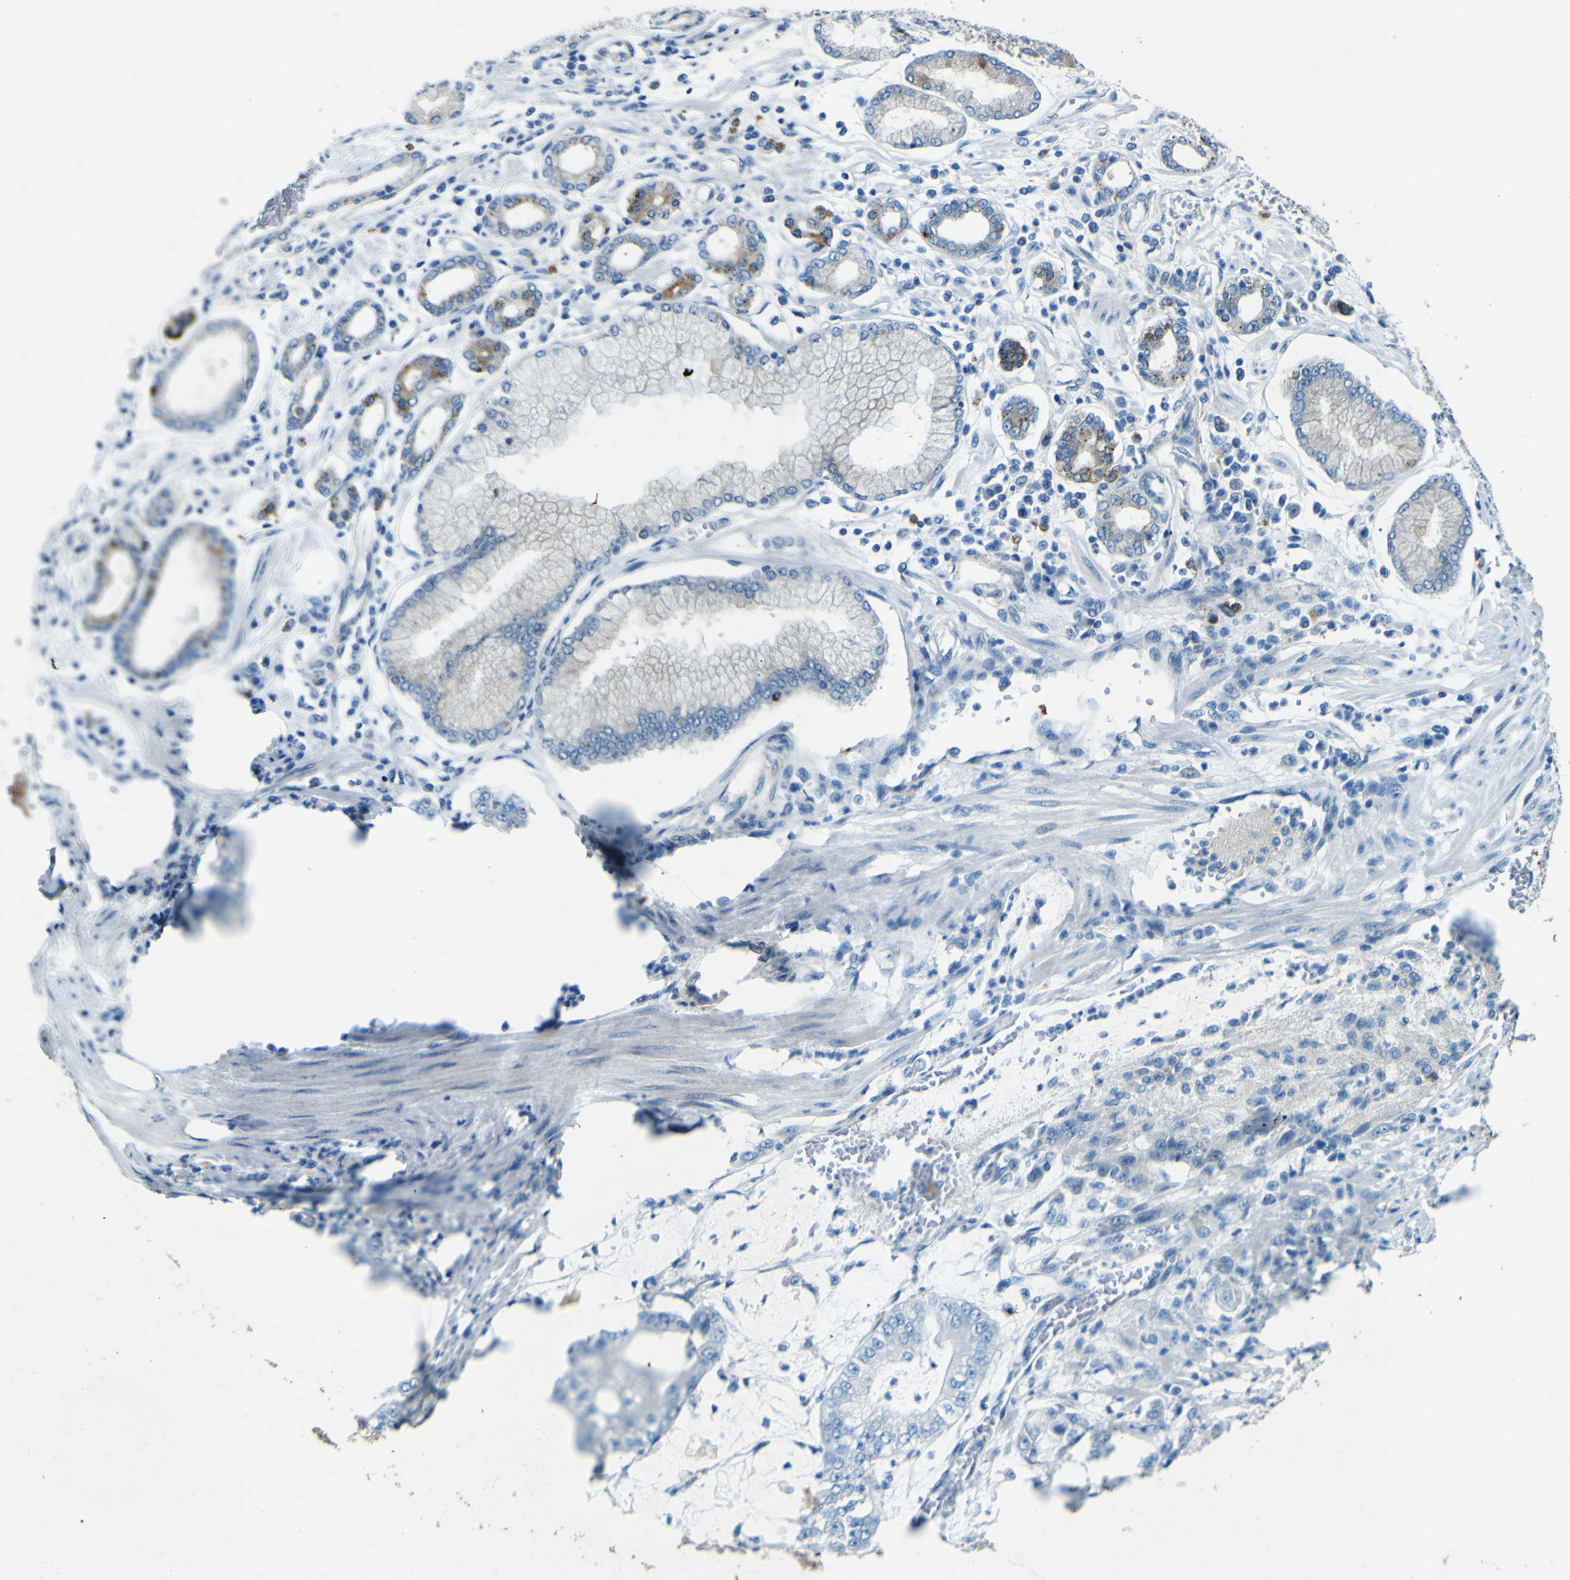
{"staining": {"intensity": "negative", "quantity": "none", "location": "none"}, "tissue": "stomach cancer", "cell_type": "Tumor cells", "image_type": "cancer", "snomed": [{"axis": "morphology", "description": "Adenocarcinoma, NOS"}, {"axis": "topography", "description": "Stomach"}], "caption": "Immunohistochemistry (IHC) micrograph of adenocarcinoma (stomach) stained for a protein (brown), which shows no positivity in tumor cells.", "gene": "PDE9A", "patient": {"sex": "male", "age": 76}}